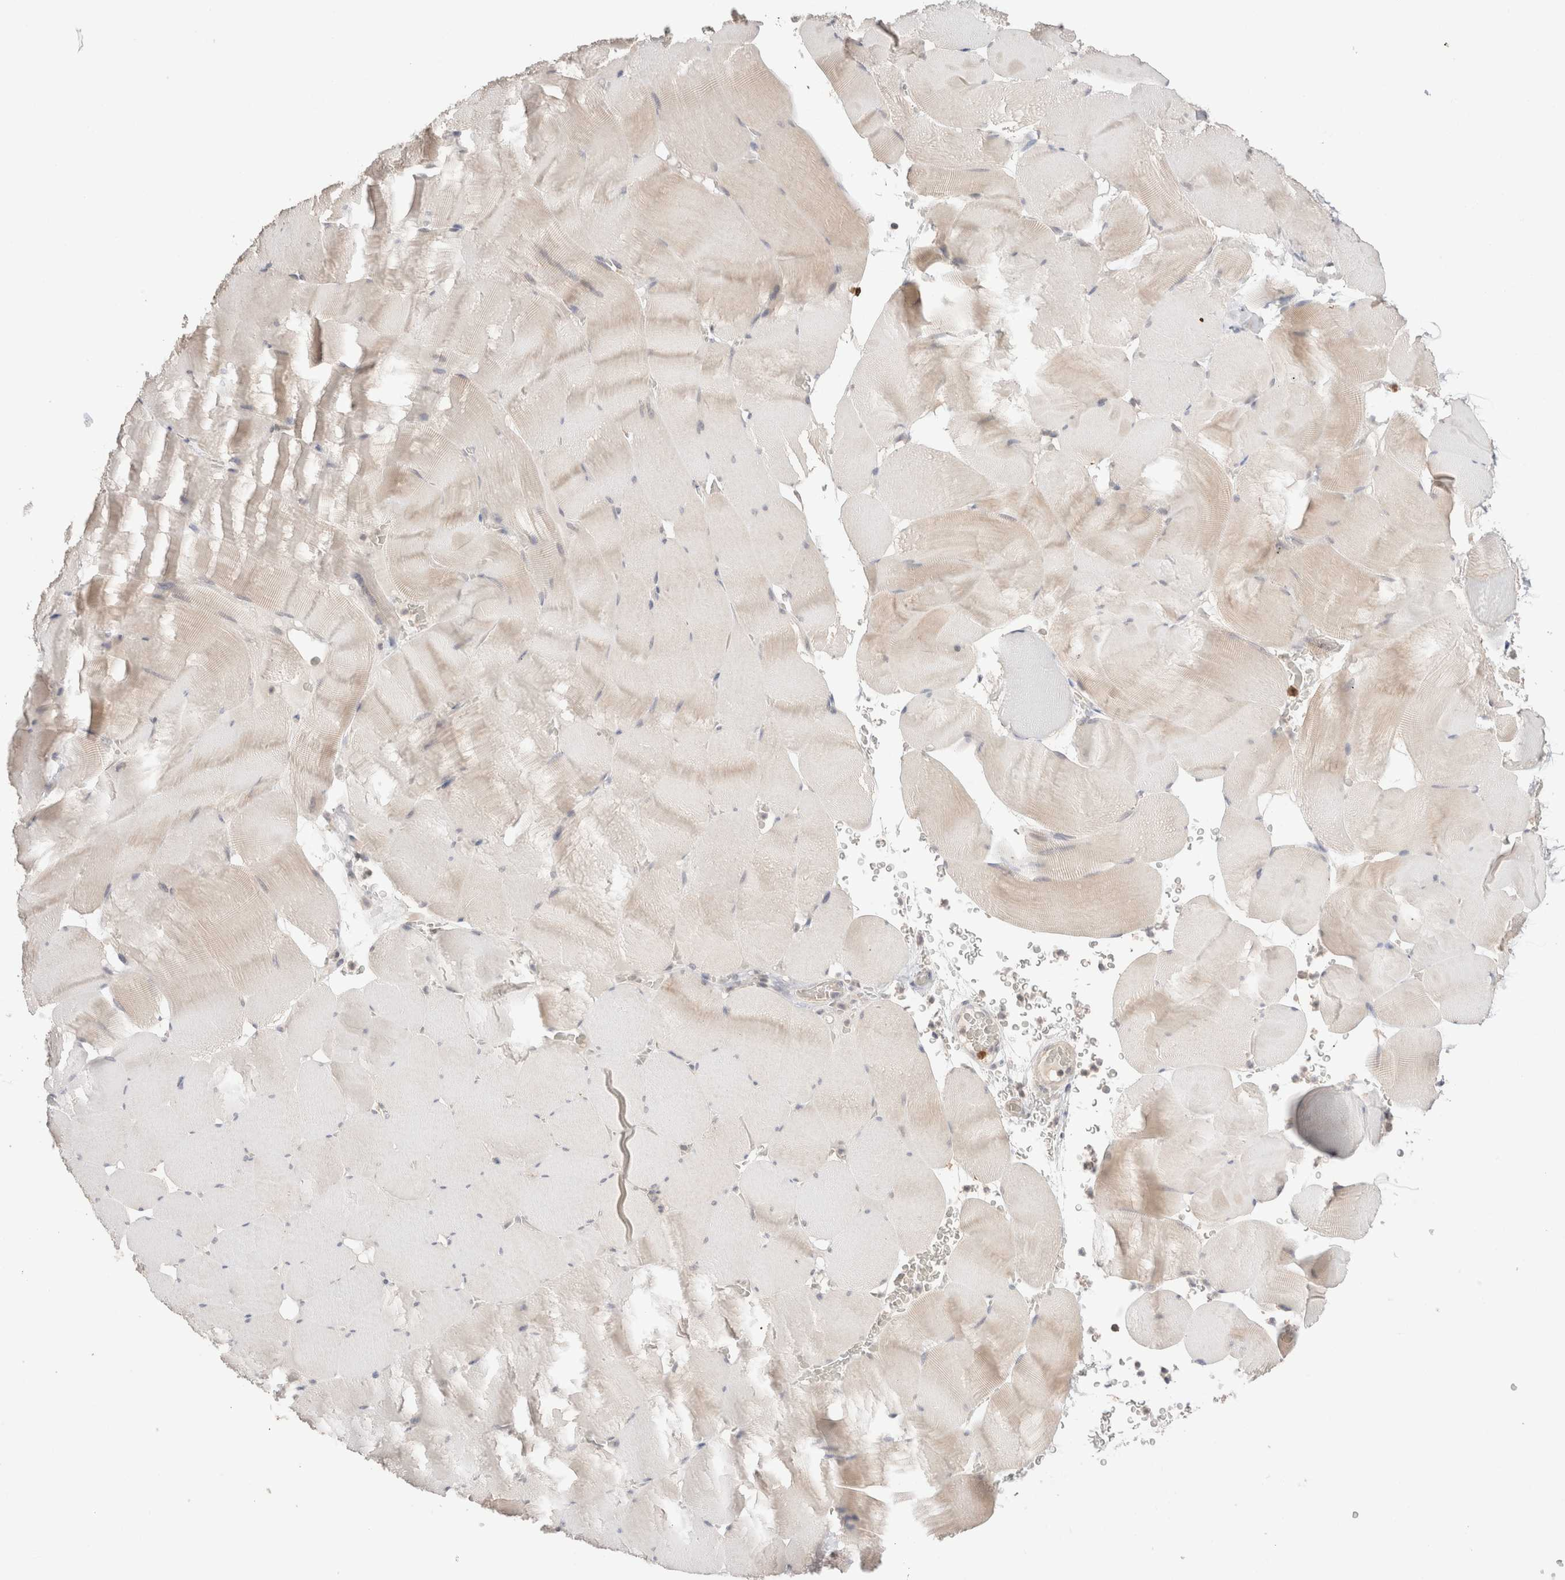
{"staining": {"intensity": "weak", "quantity": "25%-75%", "location": "cytoplasmic/membranous"}, "tissue": "skeletal muscle", "cell_type": "Myocytes", "image_type": "normal", "snomed": [{"axis": "morphology", "description": "Normal tissue, NOS"}, {"axis": "topography", "description": "Skeletal muscle"}], "caption": "Immunohistochemistry (IHC) staining of normal skeletal muscle, which demonstrates low levels of weak cytoplasmic/membranous staining in about 25%-75% of myocytes indicating weak cytoplasmic/membranous protein positivity. The staining was performed using DAB (3,3'-diaminobenzidine) (brown) for protein detection and nuclei were counterstained in hematoxylin (blue).", "gene": "TRIM41", "patient": {"sex": "male", "age": 62}}